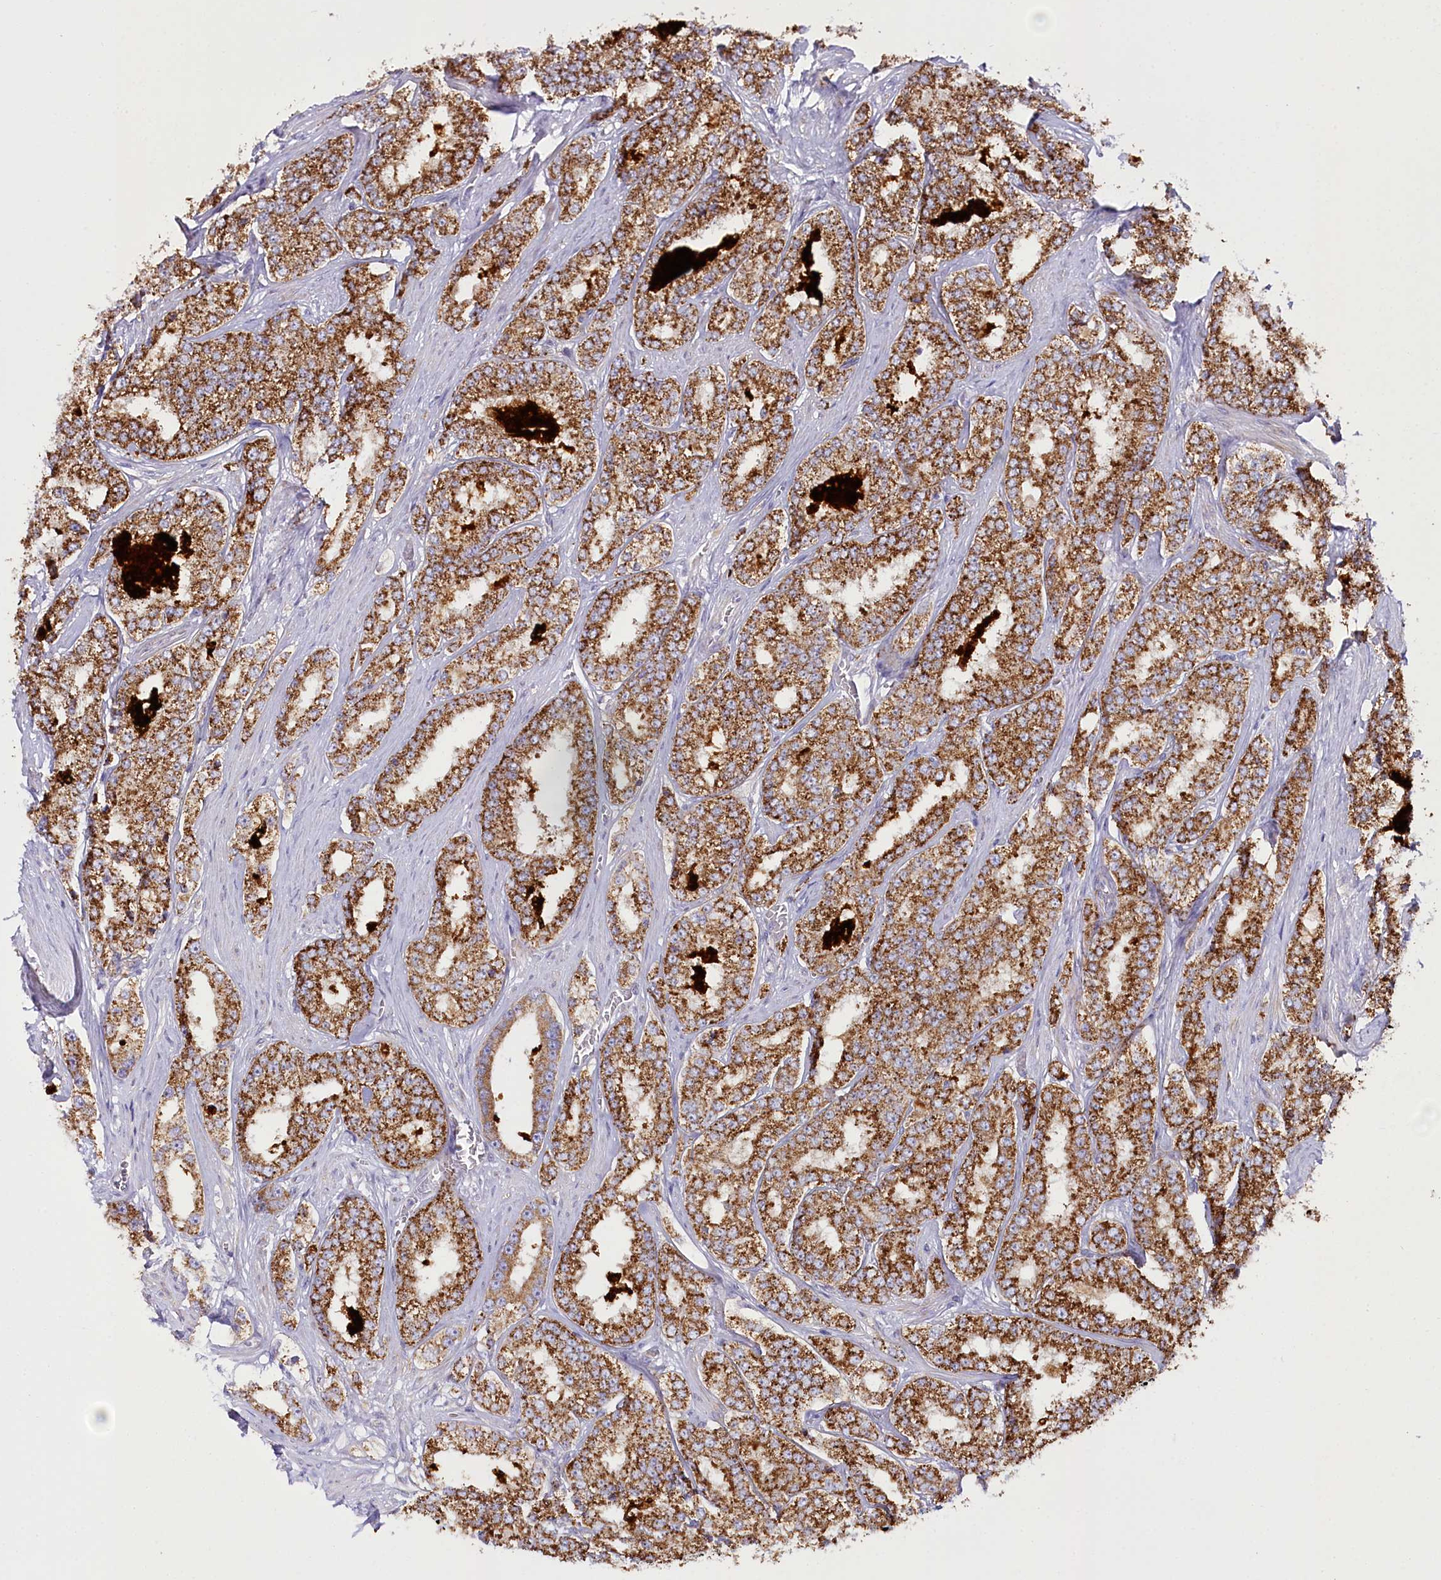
{"staining": {"intensity": "strong", "quantity": ">75%", "location": "cytoplasmic/membranous"}, "tissue": "prostate cancer", "cell_type": "Tumor cells", "image_type": "cancer", "snomed": [{"axis": "morphology", "description": "Normal tissue, NOS"}, {"axis": "morphology", "description": "Adenocarcinoma, High grade"}, {"axis": "topography", "description": "Prostate"}], "caption": "Immunohistochemical staining of adenocarcinoma (high-grade) (prostate) exhibits strong cytoplasmic/membranous protein positivity in about >75% of tumor cells.", "gene": "THUMPD3", "patient": {"sex": "male", "age": 83}}